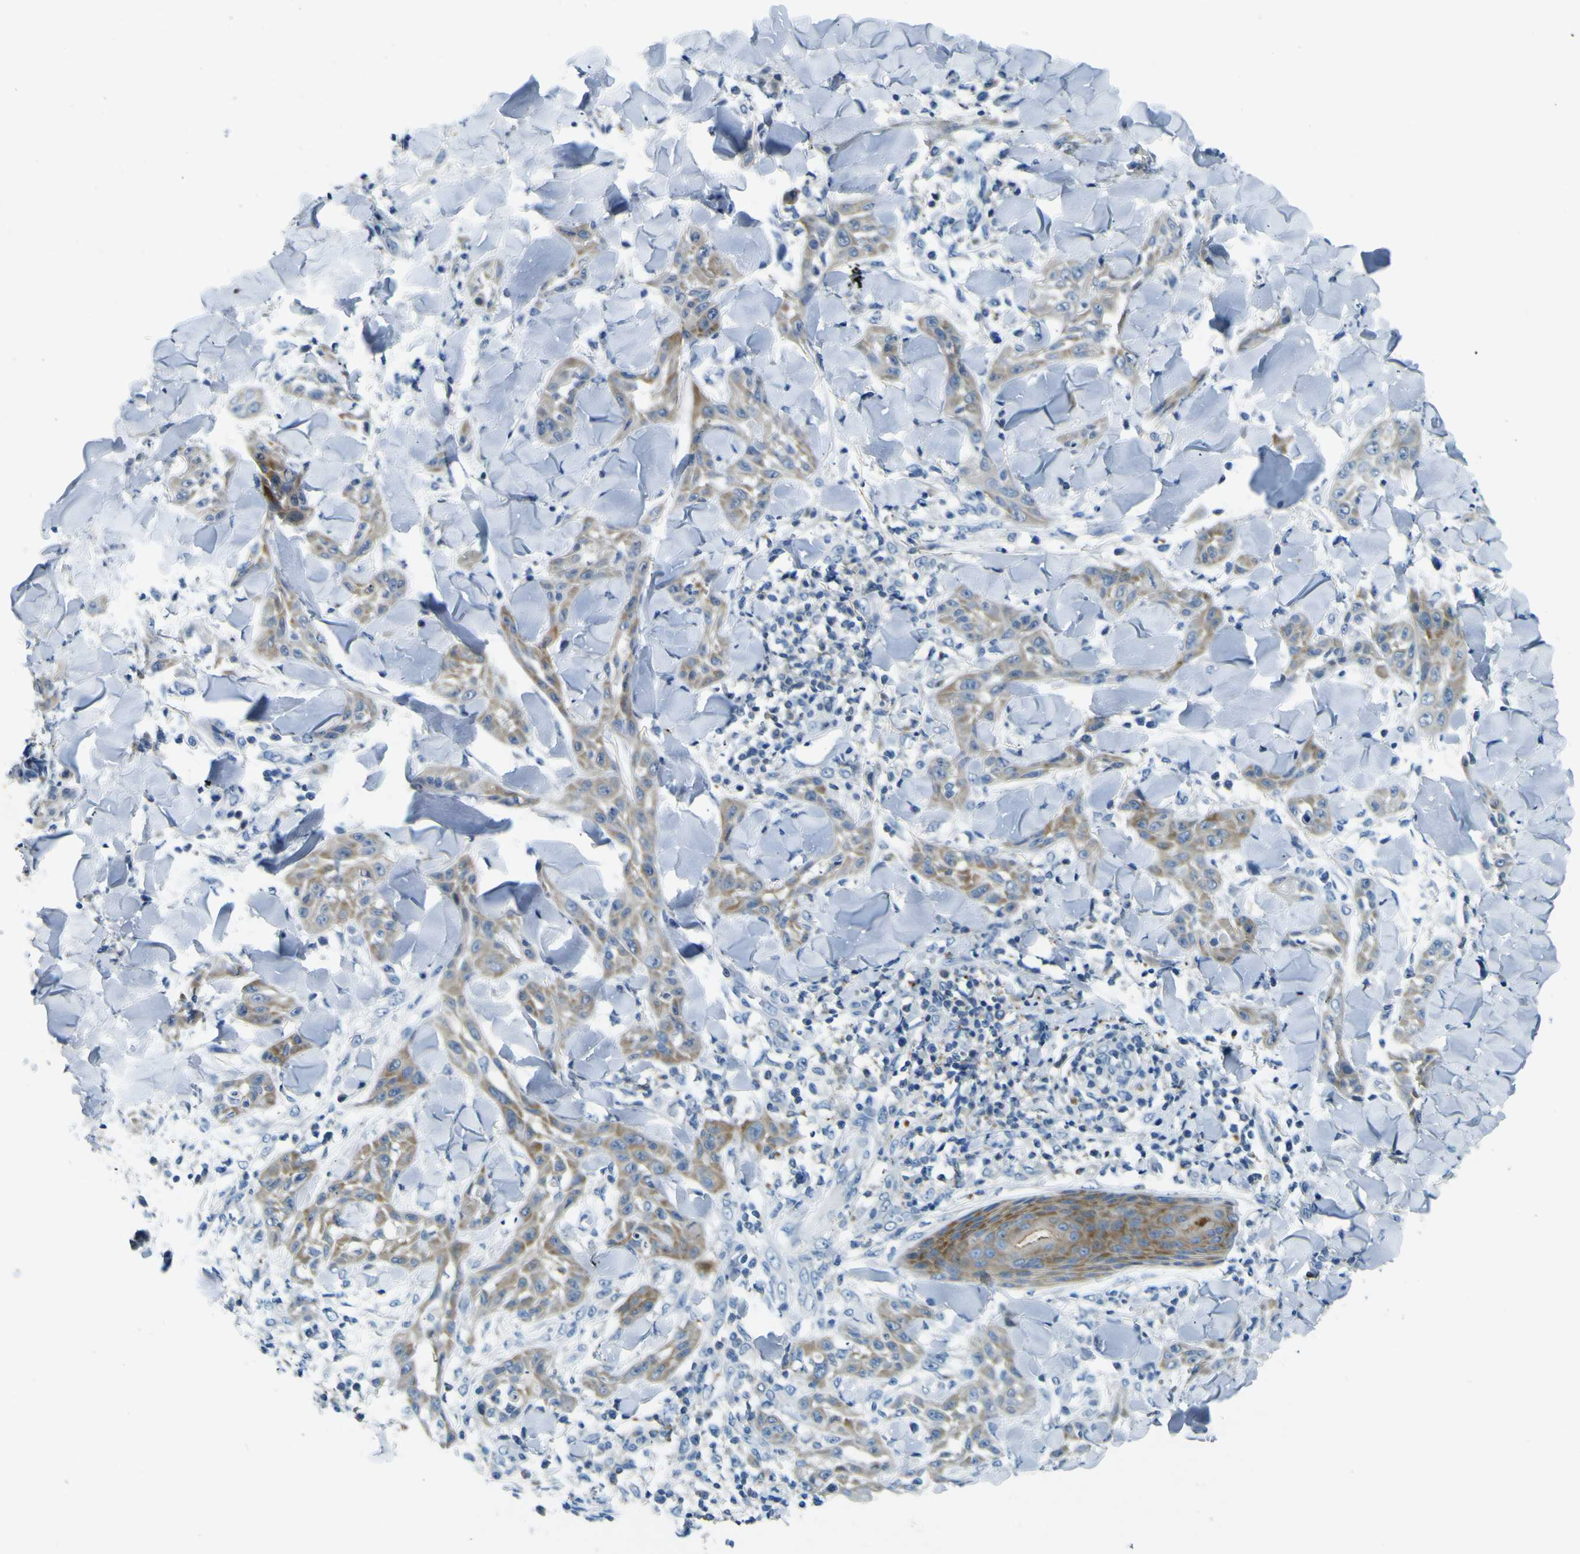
{"staining": {"intensity": "moderate", "quantity": "25%-75%", "location": "cytoplasmic/membranous"}, "tissue": "skin cancer", "cell_type": "Tumor cells", "image_type": "cancer", "snomed": [{"axis": "morphology", "description": "Squamous cell carcinoma, NOS"}, {"axis": "topography", "description": "Skin"}], "caption": "Moderate cytoplasmic/membranous positivity is appreciated in about 25%-75% of tumor cells in skin cancer (squamous cell carcinoma).", "gene": "SORCS1", "patient": {"sex": "male", "age": 24}}